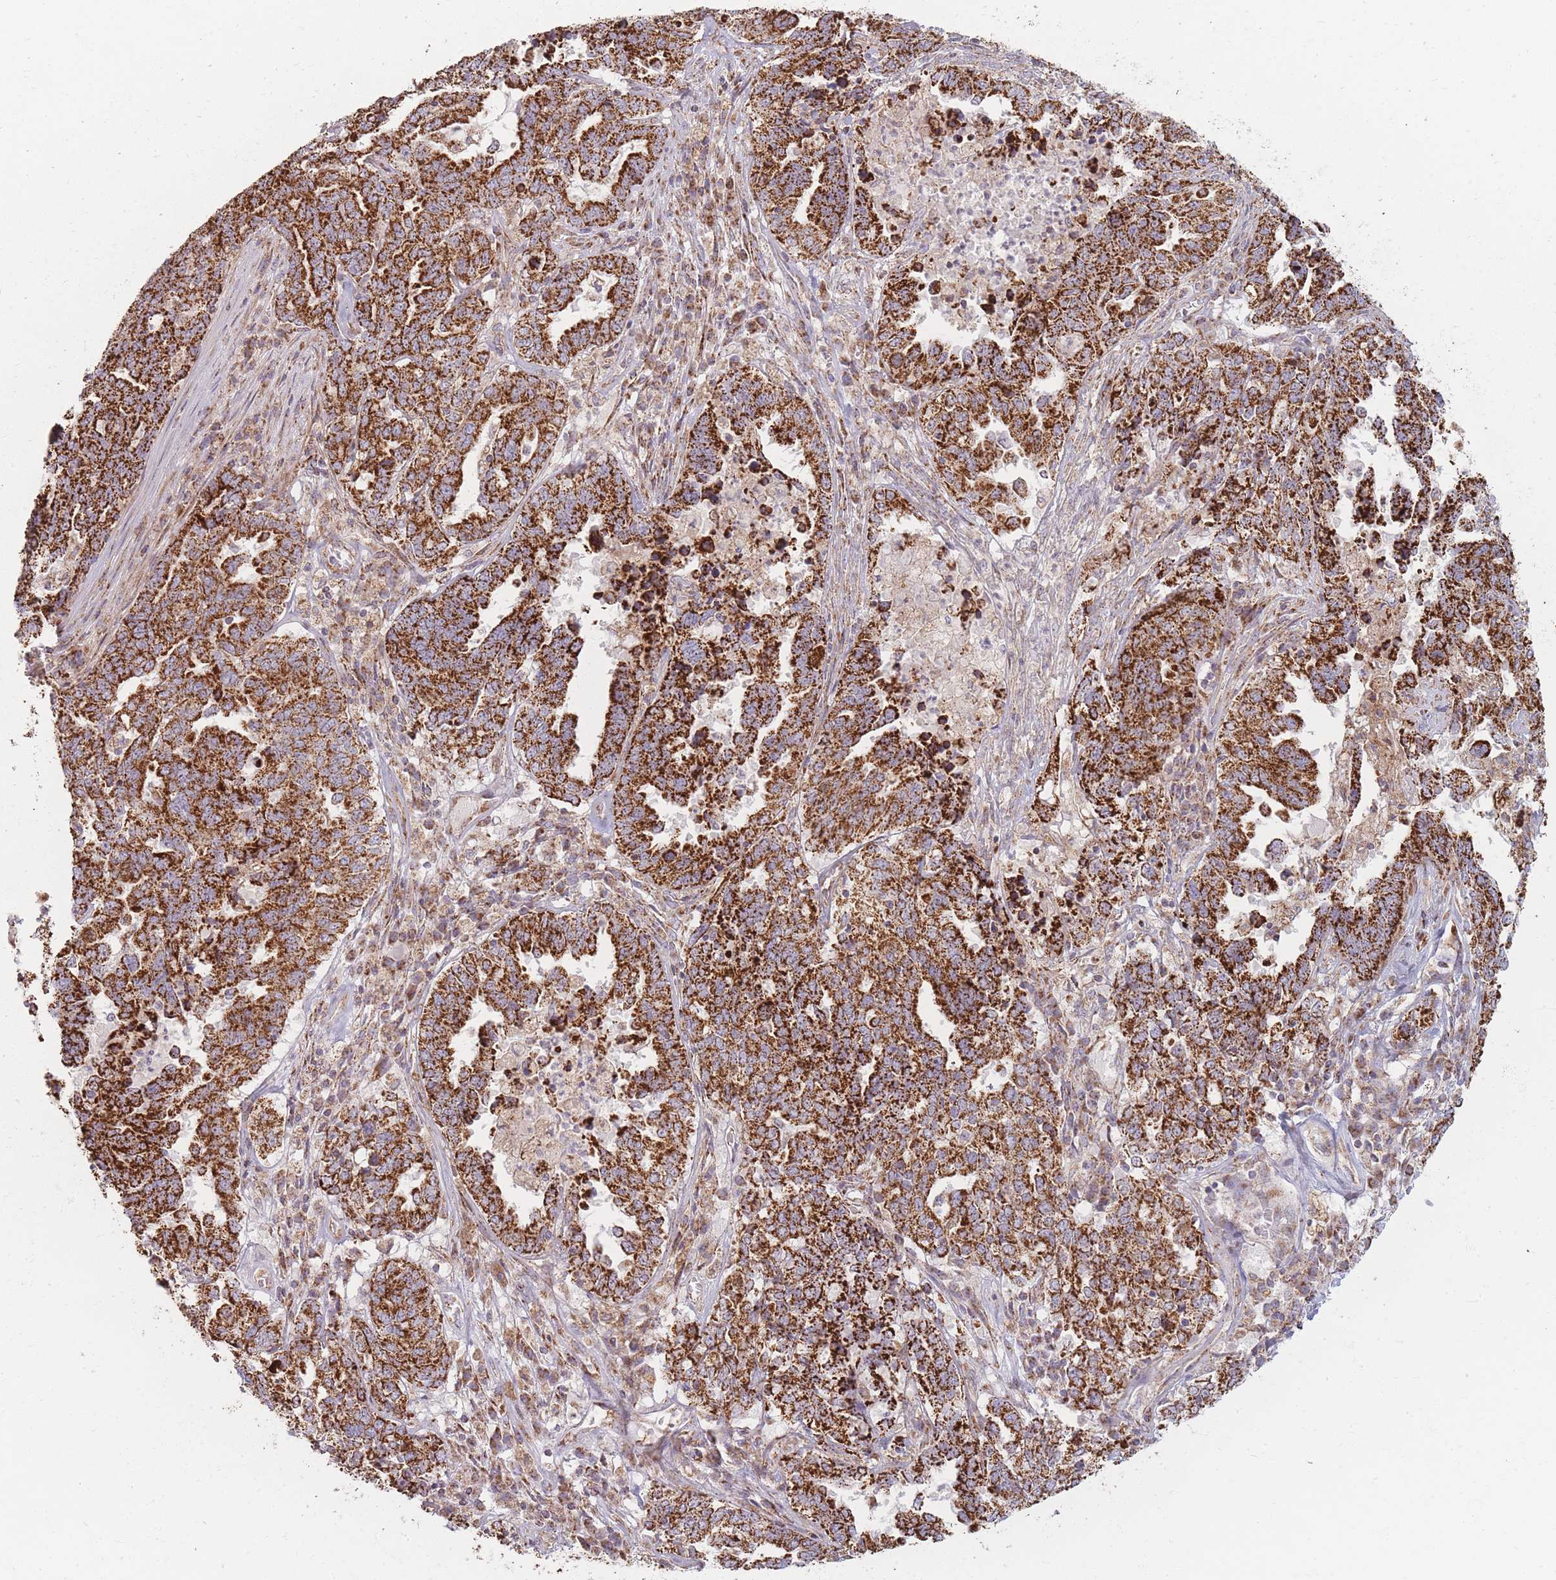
{"staining": {"intensity": "strong", "quantity": ">75%", "location": "cytoplasmic/membranous"}, "tissue": "ovarian cancer", "cell_type": "Tumor cells", "image_type": "cancer", "snomed": [{"axis": "morphology", "description": "Carcinoma, endometroid"}, {"axis": "topography", "description": "Ovary"}], "caption": "This histopathology image demonstrates immunohistochemistry (IHC) staining of human ovarian cancer, with high strong cytoplasmic/membranous staining in approximately >75% of tumor cells.", "gene": "ESRP2", "patient": {"sex": "female", "age": 62}}